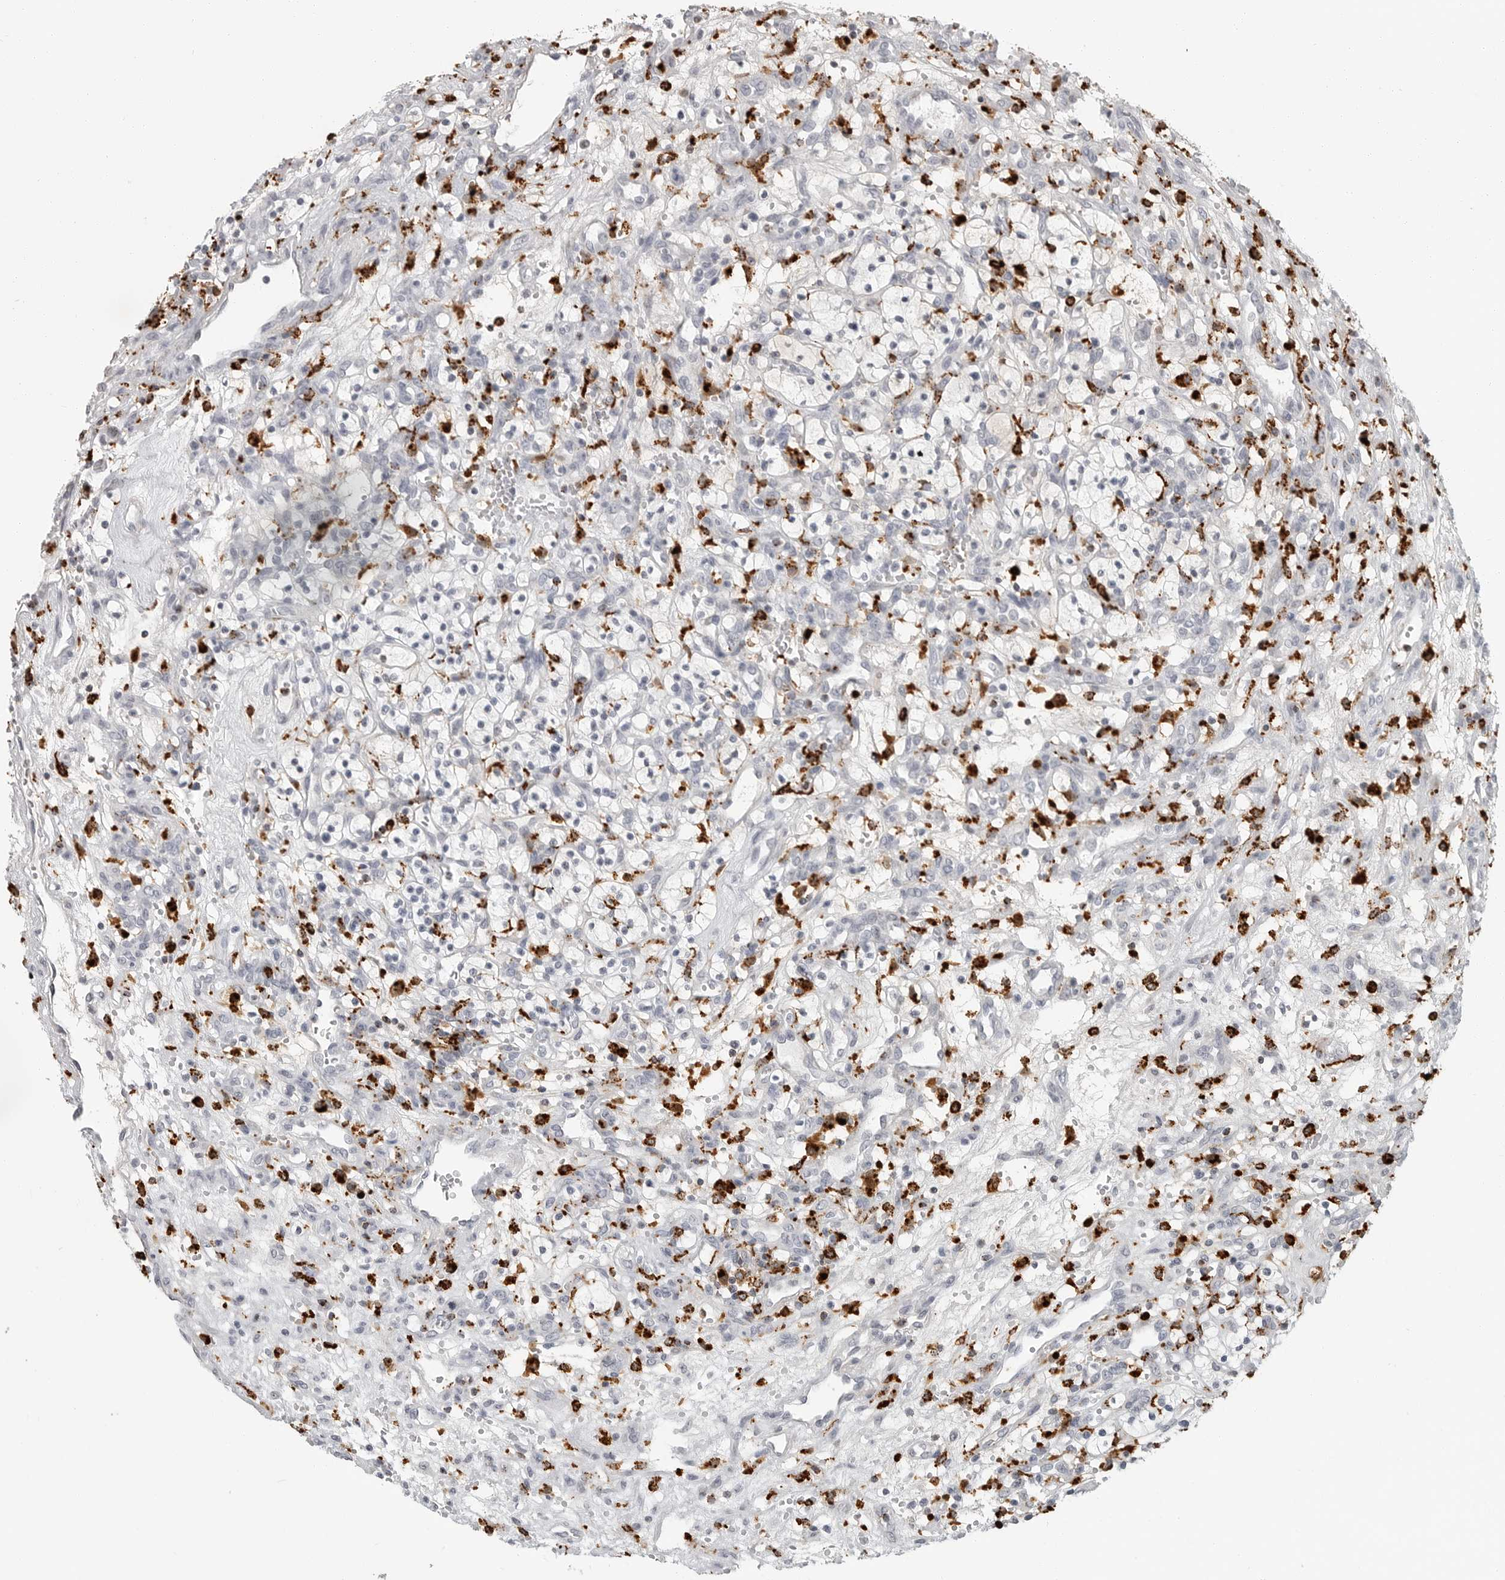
{"staining": {"intensity": "negative", "quantity": "none", "location": "none"}, "tissue": "renal cancer", "cell_type": "Tumor cells", "image_type": "cancer", "snomed": [{"axis": "morphology", "description": "Adenocarcinoma, NOS"}, {"axis": "topography", "description": "Kidney"}], "caption": "Tumor cells are negative for protein expression in human renal adenocarcinoma.", "gene": "IFI30", "patient": {"sex": "female", "age": 57}}